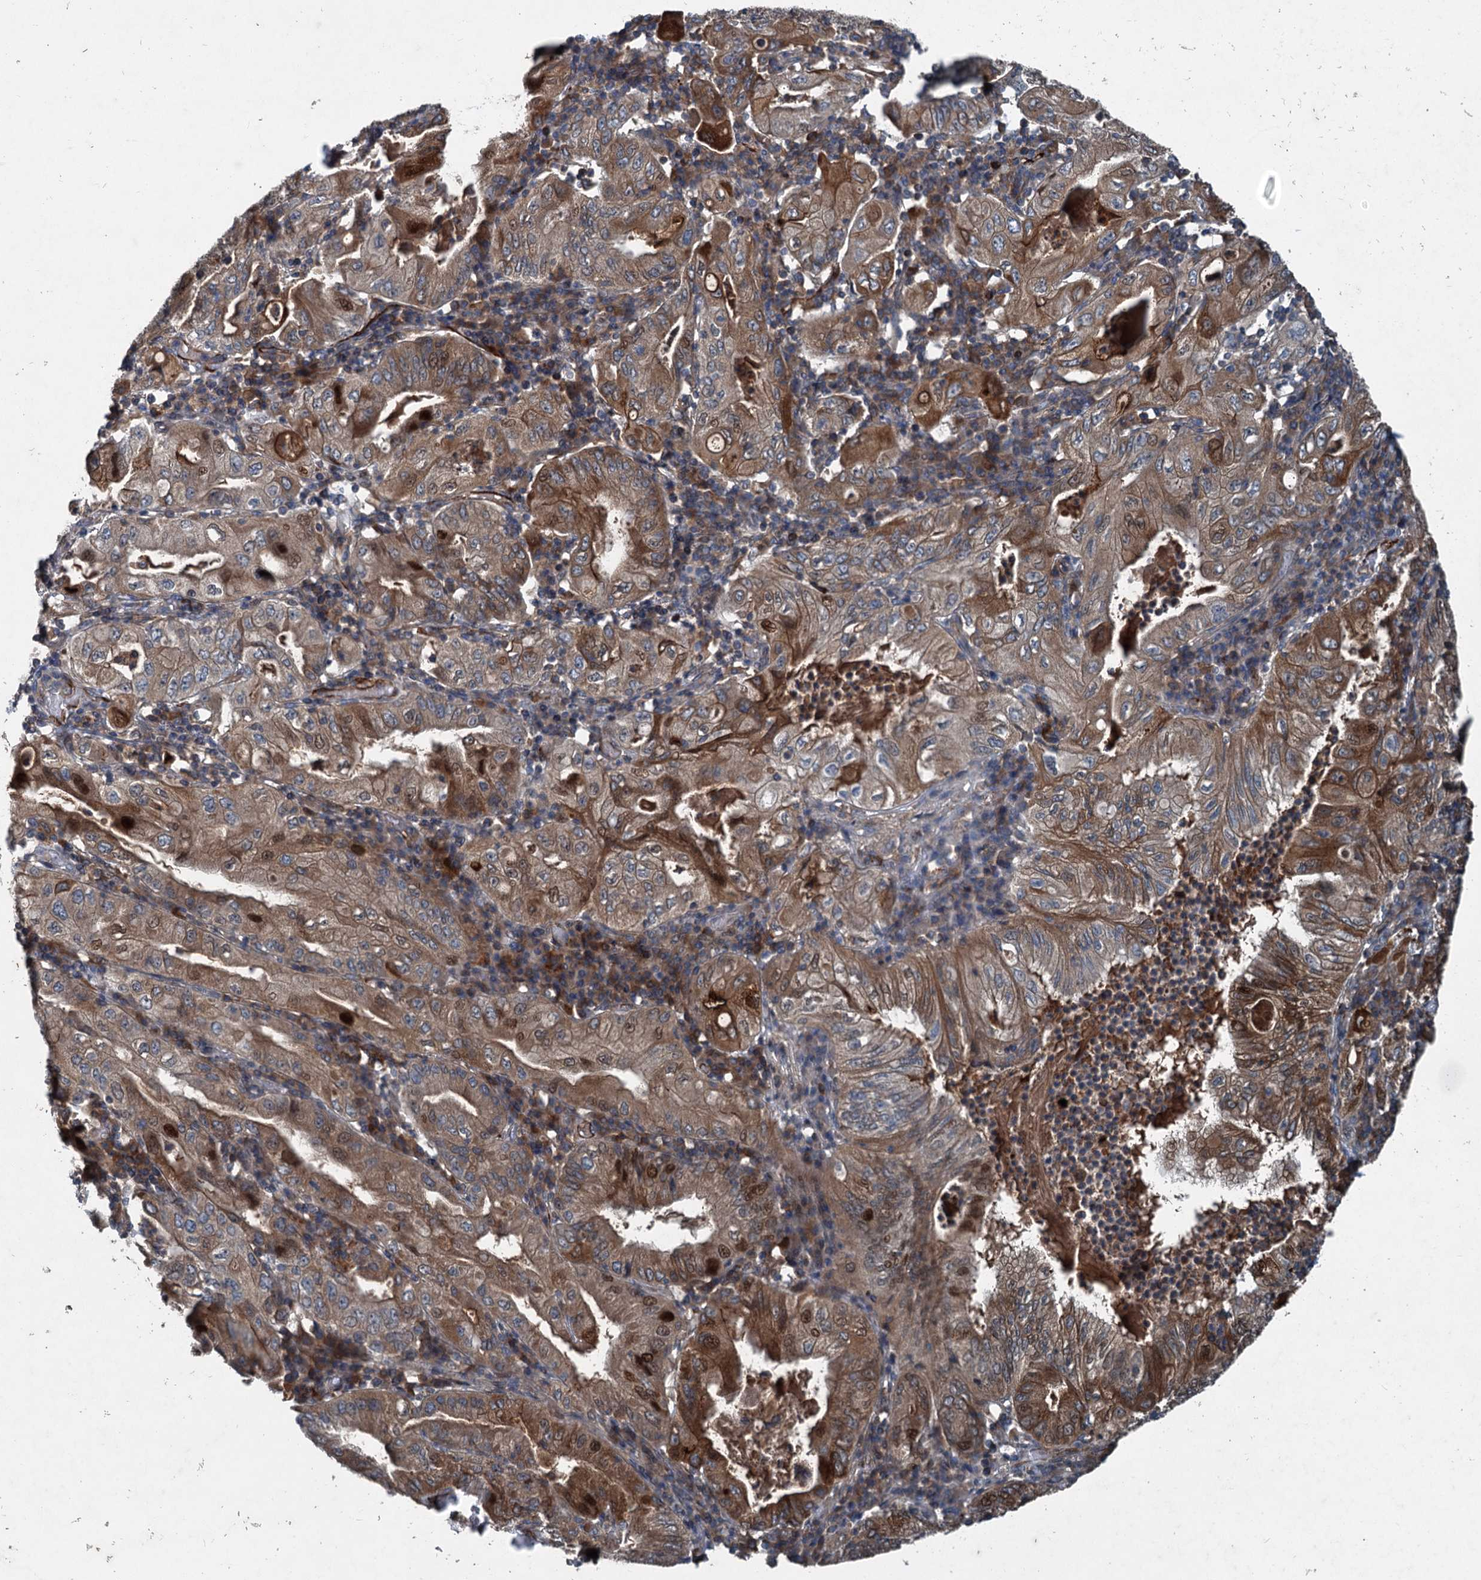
{"staining": {"intensity": "strong", "quantity": "25%-75%", "location": "cytoplasmic/membranous,nuclear"}, "tissue": "stomach cancer", "cell_type": "Tumor cells", "image_type": "cancer", "snomed": [{"axis": "morphology", "description": "Normal tissue, NOS"}, {"axis": "morphology", "description": "Adenocarcinoma, NOS"}, {"axis": "topography", "description": "Esophagus"}, {"axis": "topography", "description": "Stomach, upper"}, {"axis": "topography", "description": "Peripheral nerve tissue"}], "caption": "Stomach cancer (adenocarcinoma) stained with a protein marker displays strong staining in tumor cells.", "gene": "TAPBPL", "patient": {"sex": "male", "age": 62}}